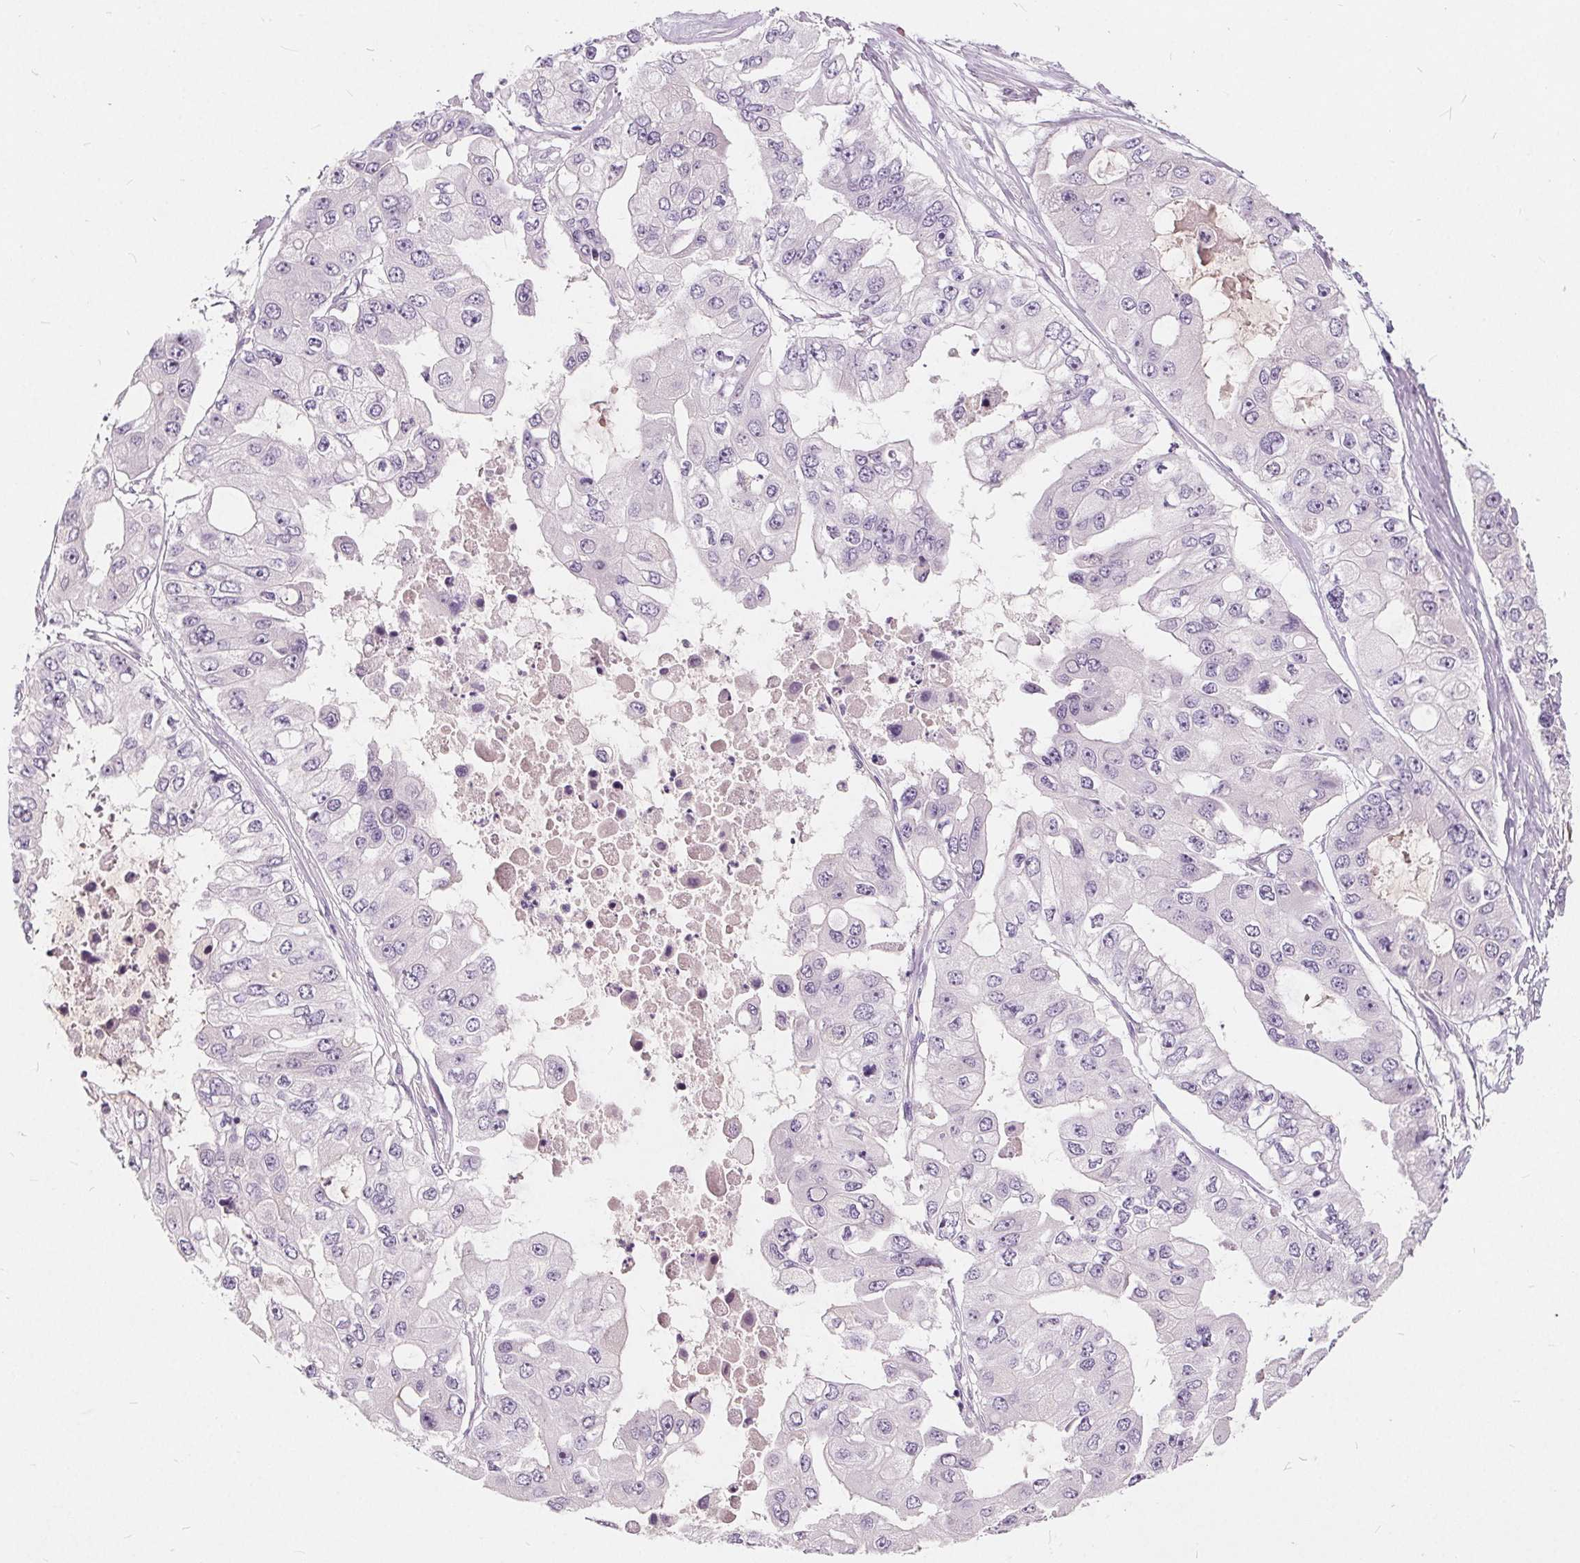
{"staining": {"intensity": "negative", "quantity": "none", "location": "none"}, "tissue": "ovarian cancer", "cell_type": "Tumor cells", "image_type": "cancer", "snomed": [{"axis": "morphology", "description": "Cystadenocarcinoma, serous, NOS"}, {"axis": "topography", "description": "Ovary"}], "caption": "A photomicrograph of human serous cystadenocarcinoma (ovarian) is negative for staining in tumor cells.", "gene": "PLA2G2E", "patient": {"sex": "female", "age": 56}}